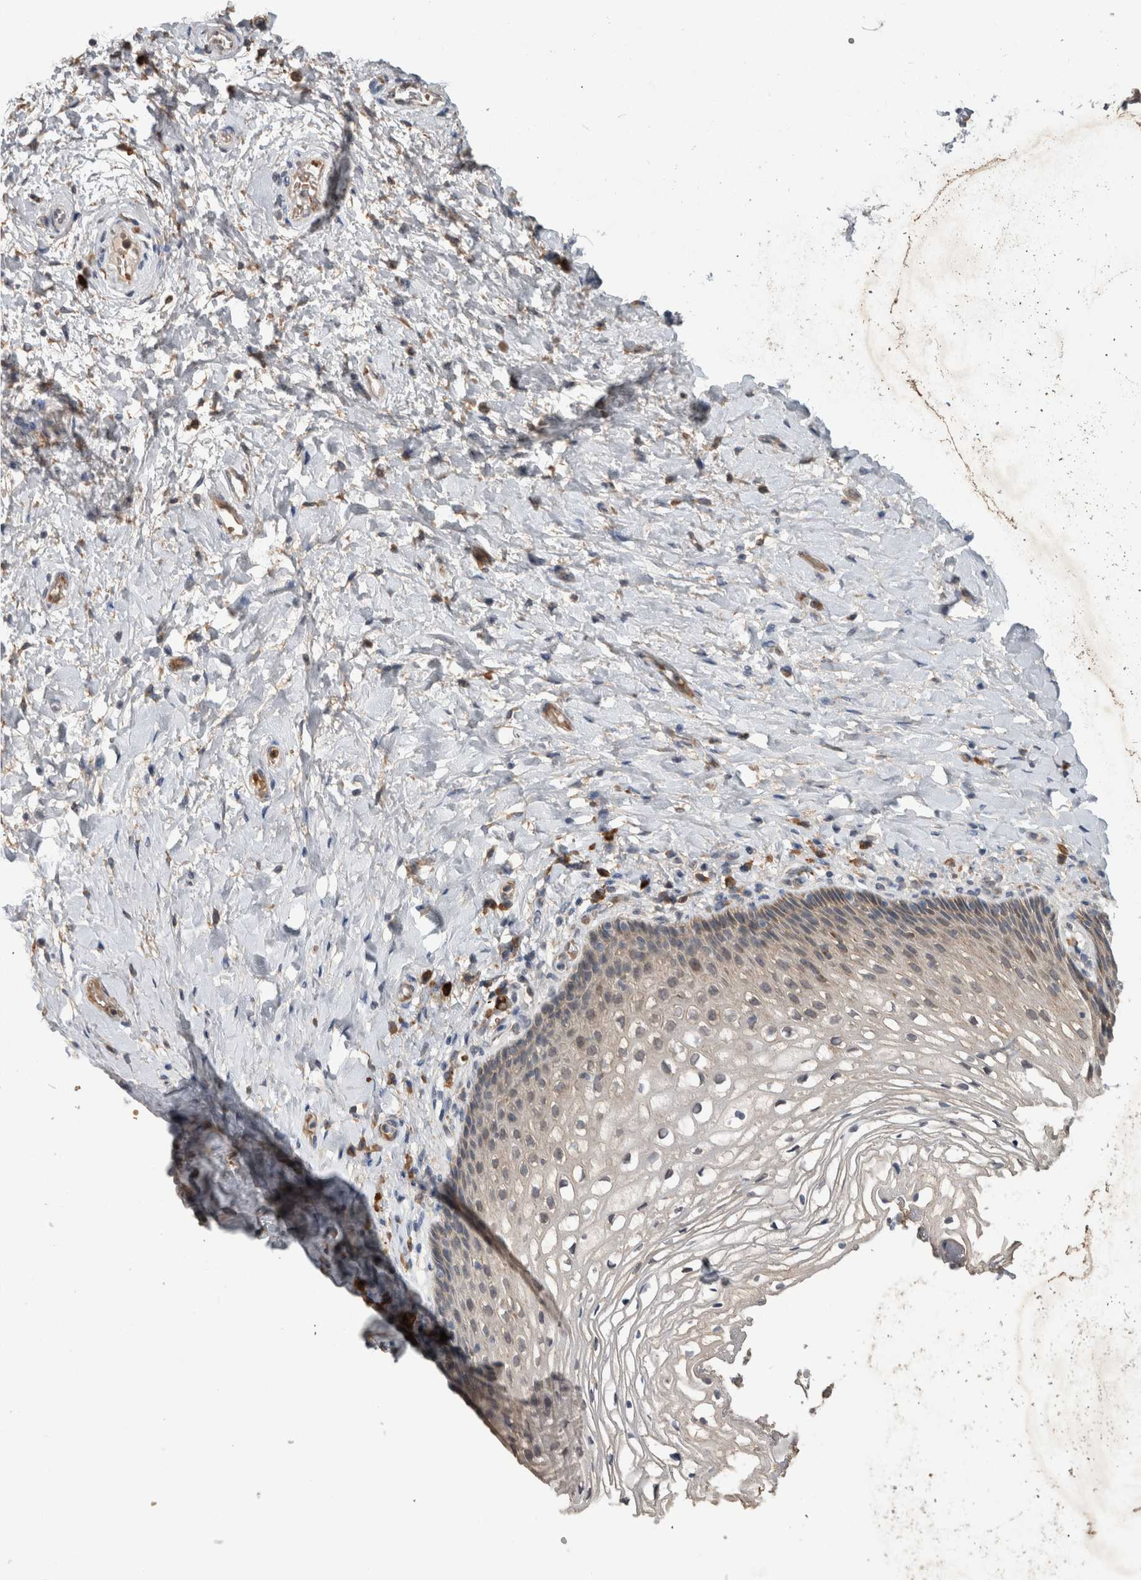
{"staining": {"intensity": "weak", "quantity": ">75%", "location": "cytoplasmic/membranous"}, "tissue": "vagina", "cell_type": "Squamous epithelial cells", "image_type": "normal", "snomed": [{"axis": "morphology", "description": "Normal tissue, NOS"}, {"axis": "topography", "description": "Vagina"}], "caption": "Squamous epithelial cells exhibit low levels of weak cytoplasmic/membranous expression in about >75% of cells in benign vagina.", "gene": "ADGRL3", "patient": {"sex": "female", "age": 60}}